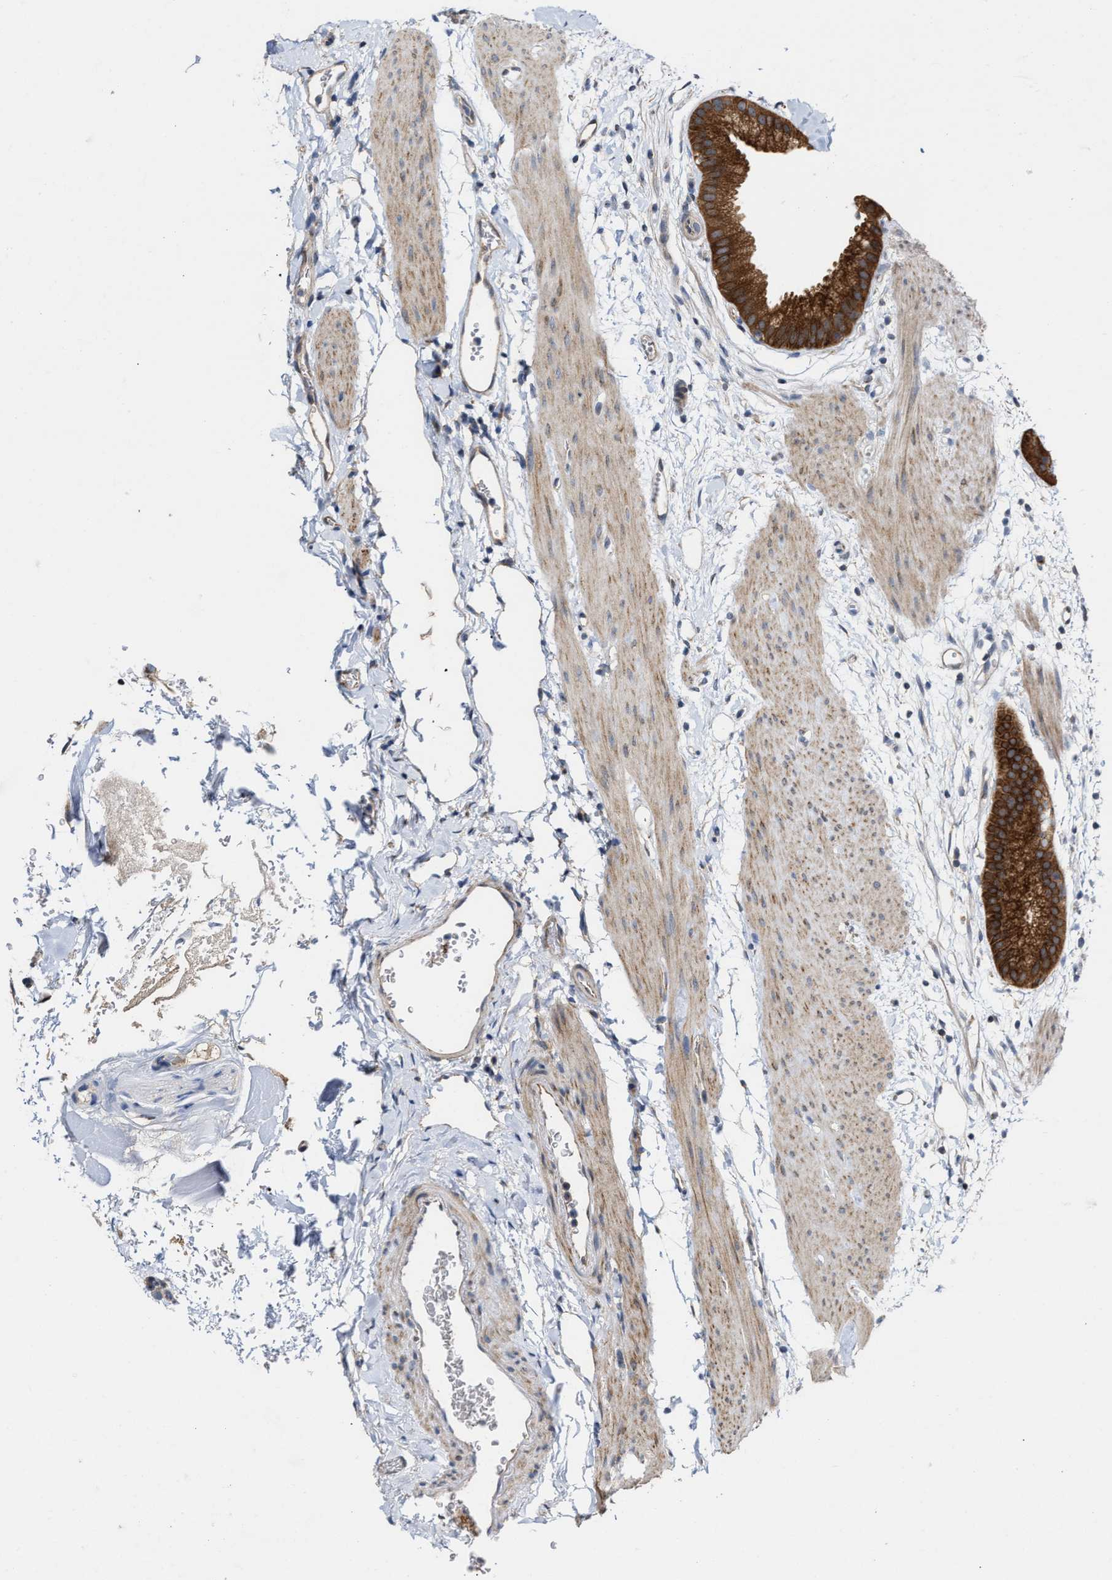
{"staining": {"intensity": "strong", "quantity": ">75%", "location": "cytoplasmic/membranous"}, "tissue": "gallbladder", "cell_type": "Glandular cells", "image_type": "normal", "snomed": [{"axis": "morphology", "description": "Normal tissue, NOS"}, {"axis": "topography", "description": "Gallbladder"}], "caption": "IHC of benign gallbladder reveals high levels of strong cytoplasmic/membranous positivity in about >75% of glandular cells. The protein of interest is stained brown, and the nuclei are stained in blue (DAB (3,3'-diaminobenzidine) IHC with brightfield microscopy, high magnification).", "gene": "BBLN", "patient": {"sex": "female", "age": 64}}